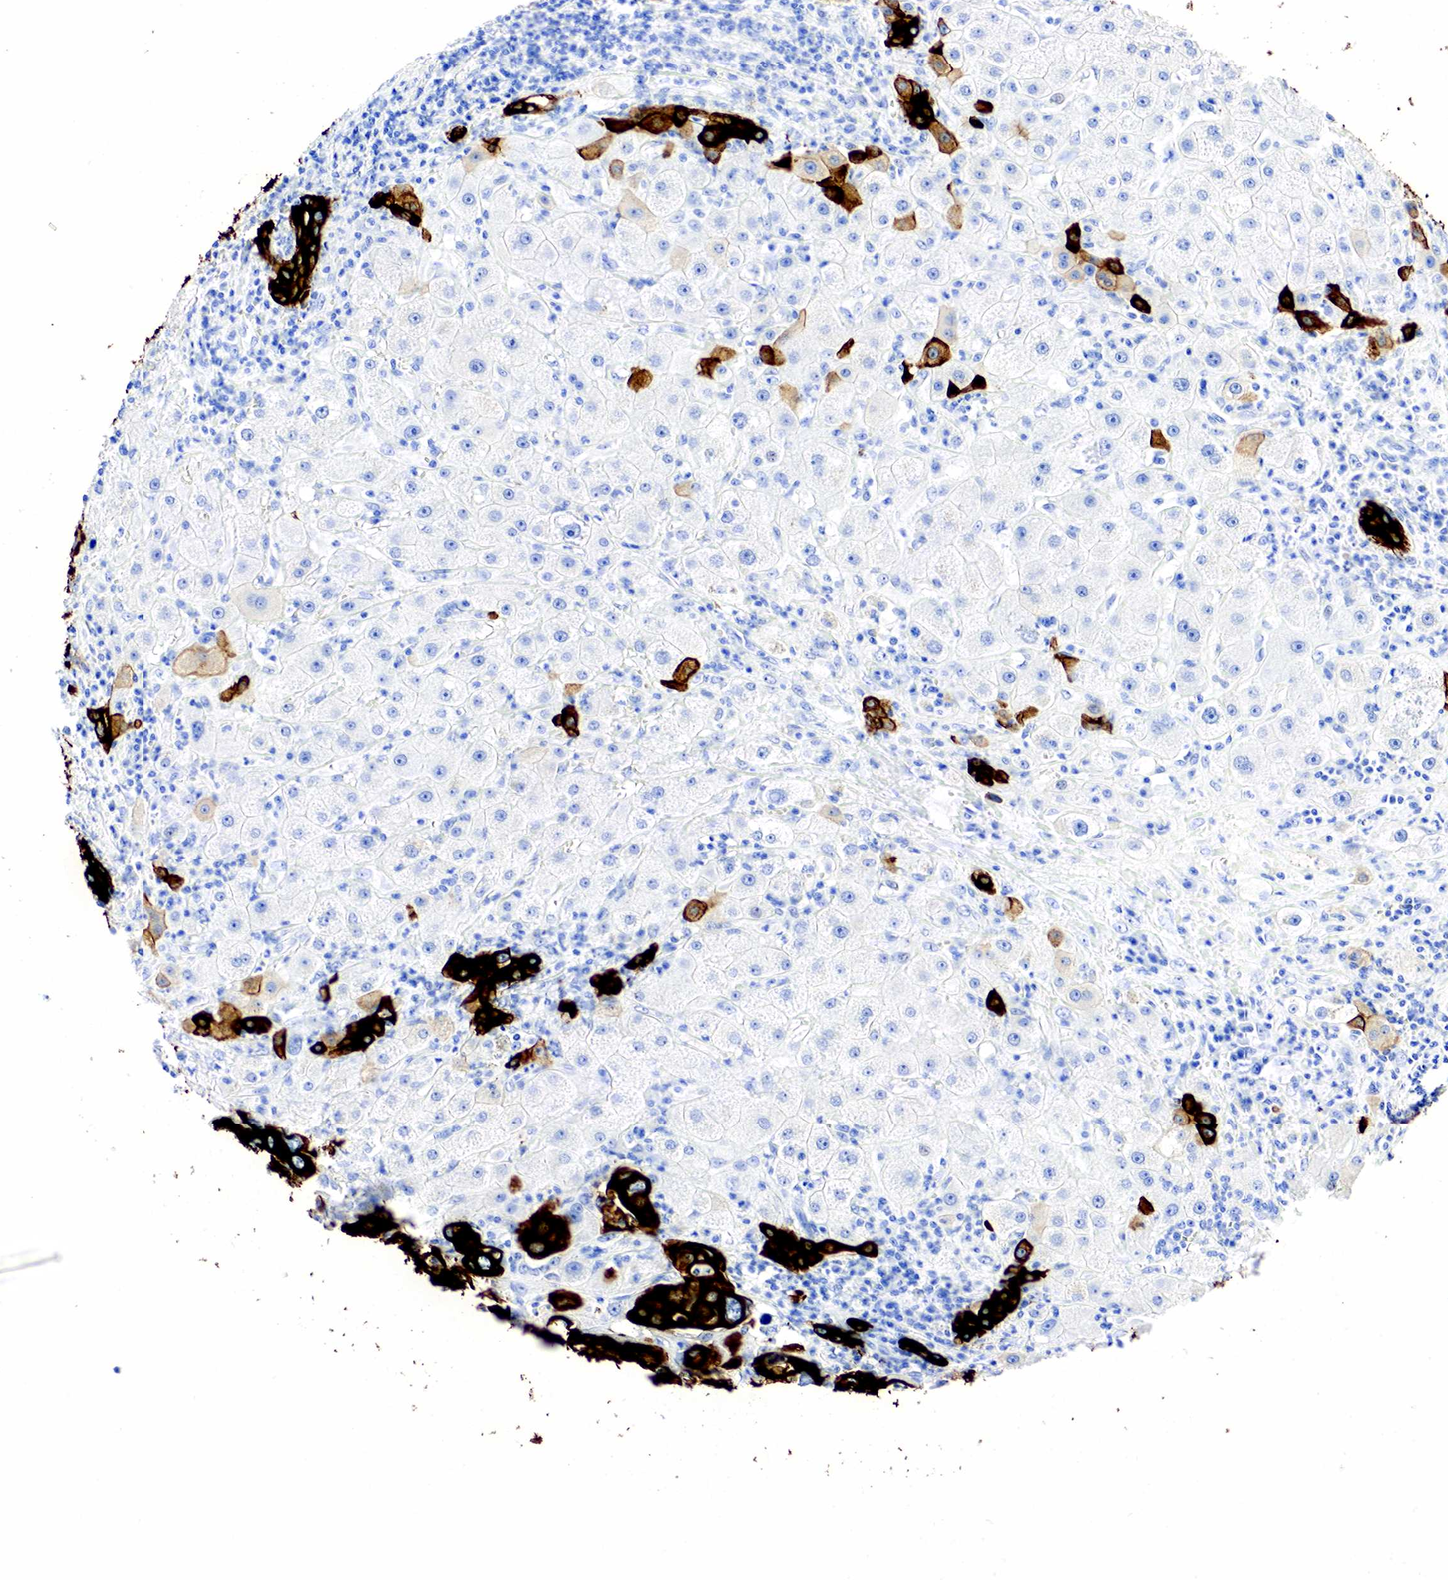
{"staining": {"intensity": "moderate", "quantity": "25%-75%", "location": "cytoplasmic/membranous"}, "tissue": "liver cancer", "cell_type": "Tumor cells", "image_type": "cancer", "snomed": [{"axis": "morphology", "description": "Cholangiocarcinoma"}, {"axis": "topography", "description": "Liver"}], "caption": "This is an image of immunohistochemistry (IHC) staining of liver cholangiocarcinoma, which shows moderate staining in the cytoplasmic/membranous of tumor cells.", "gene": "KRT7", "patient": {"sex": "female", "age": 79}}